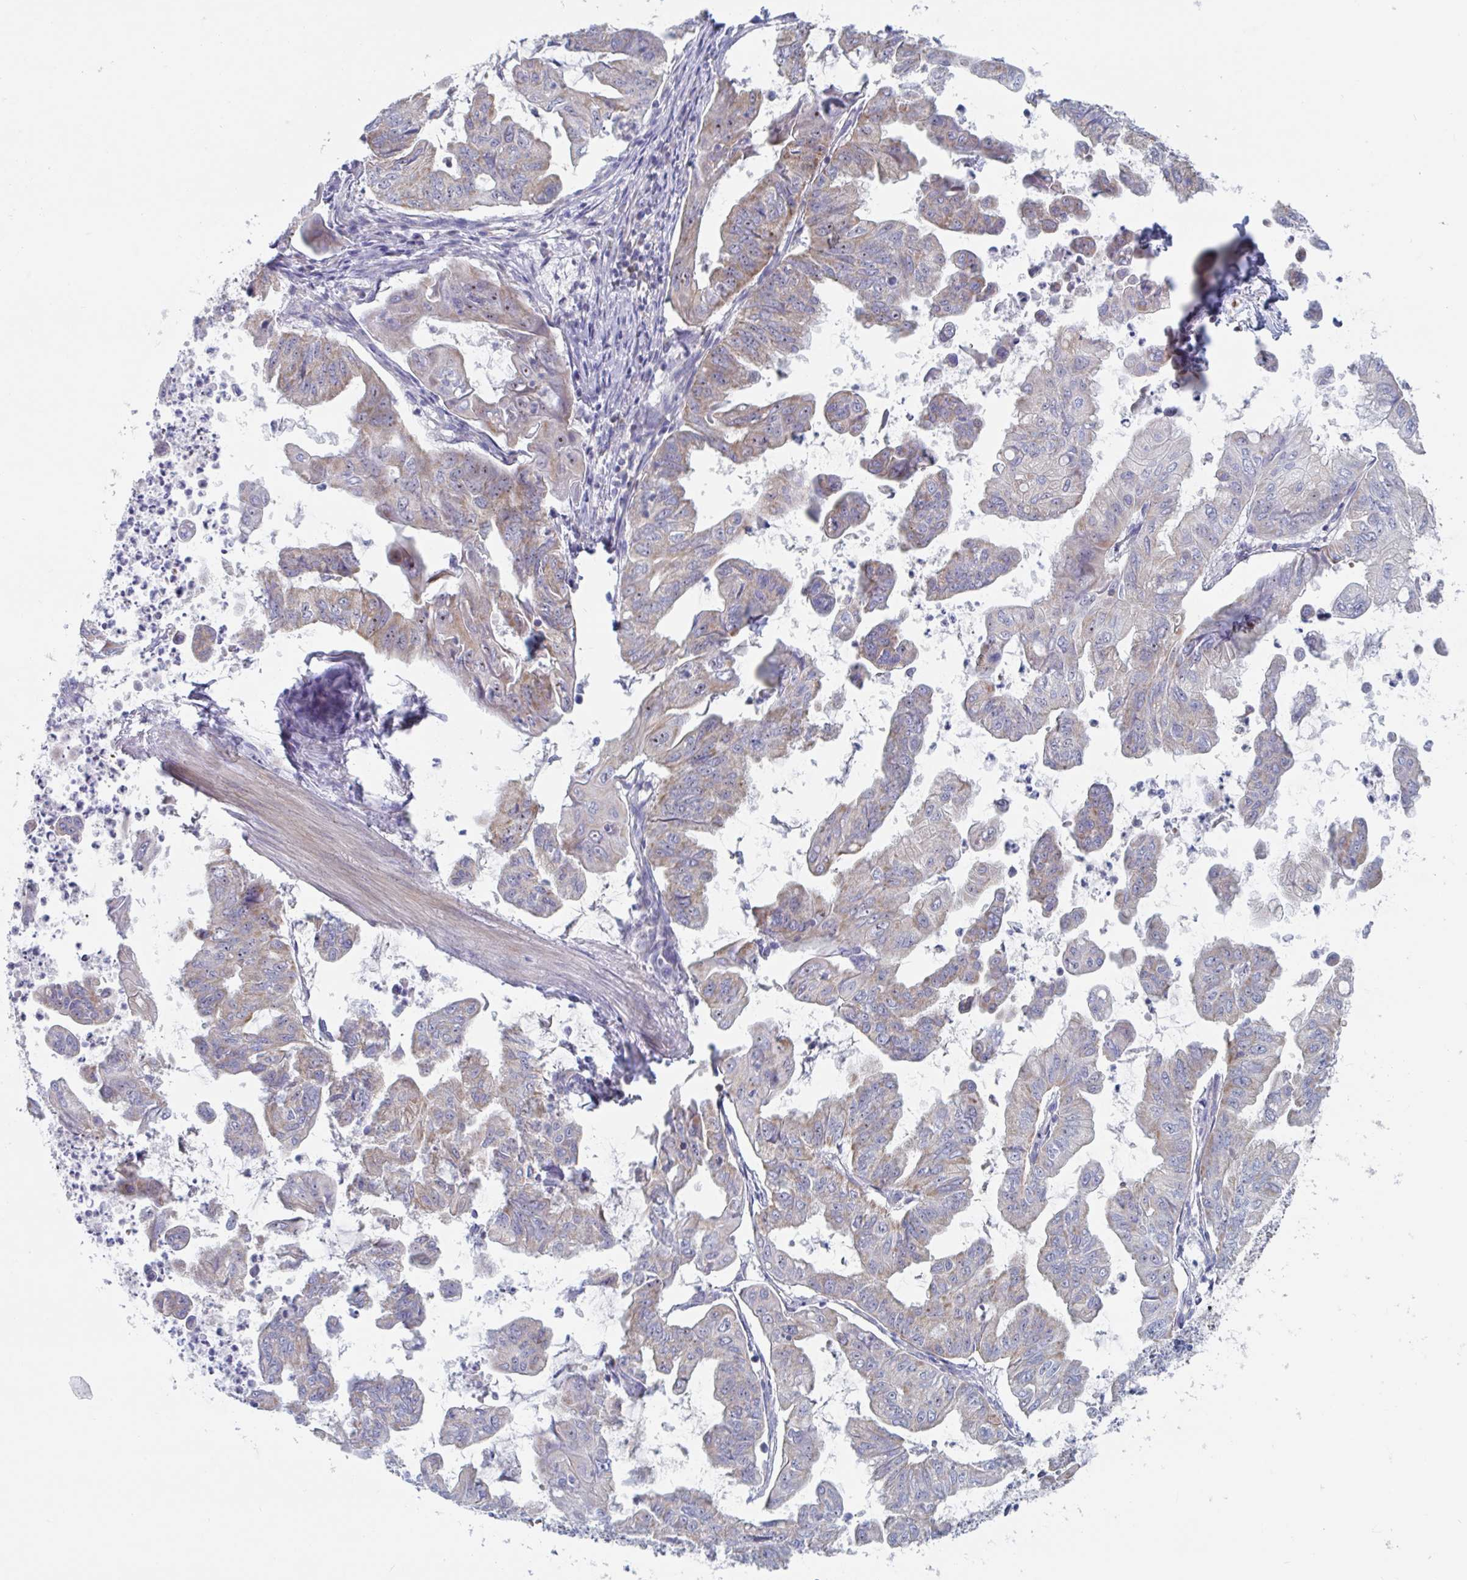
{"staining": {"intensity": "moderate", "quantity": "<25%", "location": "cytoplasmic/membranous"}, "tissue": "stomach cancer", "cell_type": "Tumor cells", "image_type": "cancer", "snomed": [{"axis": "morphology", "description": "Adenocarcinoma, NOS"}, {"axis": "topography", "description": "Stomach, upper"}], "caption": "Moderate cytoplasmic/membranous staining for a protein is present in about <25% of tumor cells of stomach cancer using immunohistochemistry (IHC).", "gene": "MRPL53", "patient": {"sex": "male", "age": 80}}